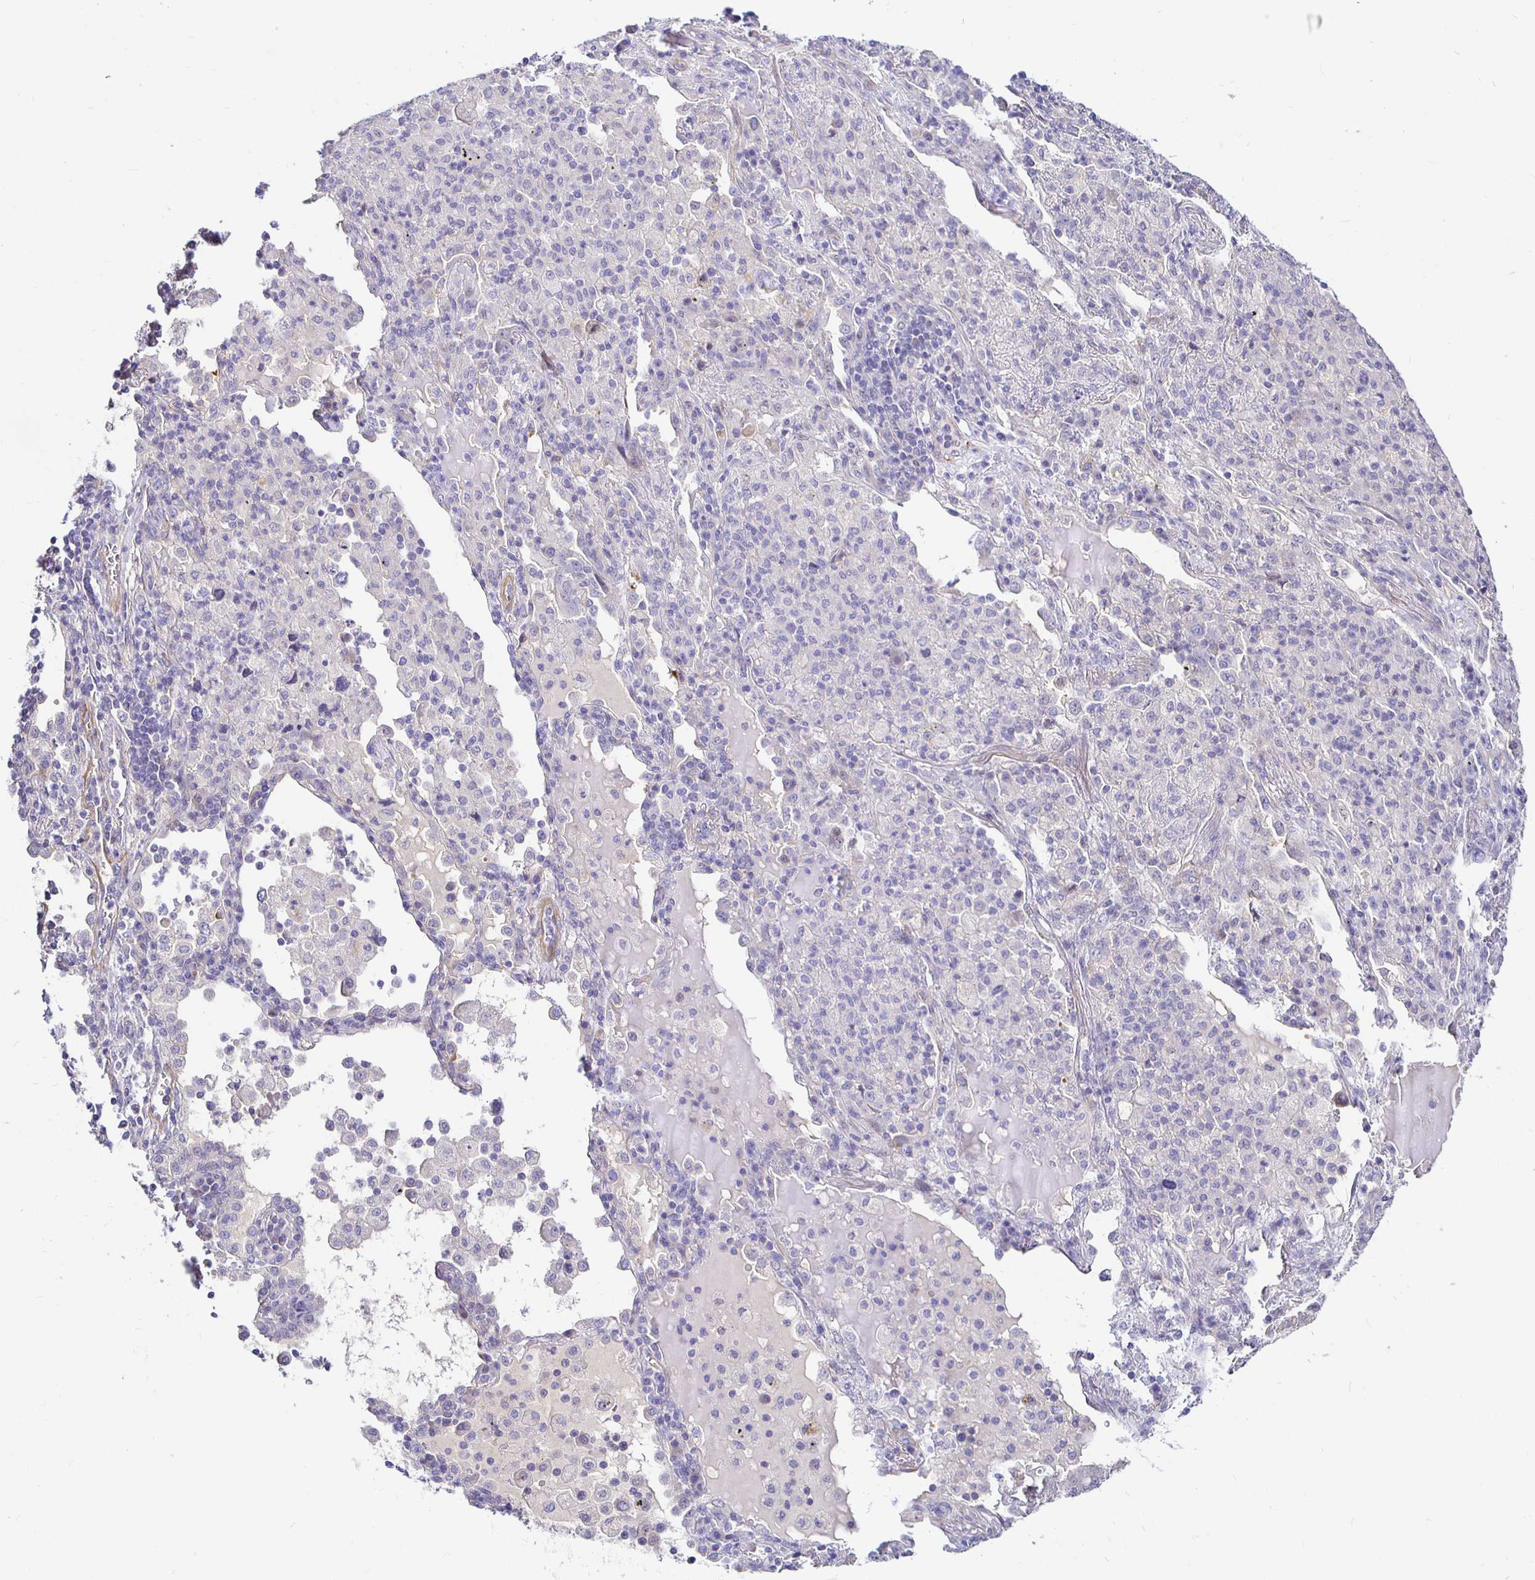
{"staining": {"intensity": "negative", "quantity": "none", "location": "none"}, "tissue": "lung cancer", "cell_type": "Tumor cells", "image_type": "cancer", "snomed": [{"axis": "morphology", "description": "Adenocarcinoma, NOS"}, {"axis": "topography", "description": "Lung"}], "caption": "DAB (3,3'-diaminobenzidine) immunohistochemical staining of human lung adenocarcinoma exhibits no significant expression in tumor cells.", "gene": "PALM2AKAP2", "patient": {"sex": "female", "age": 57}}